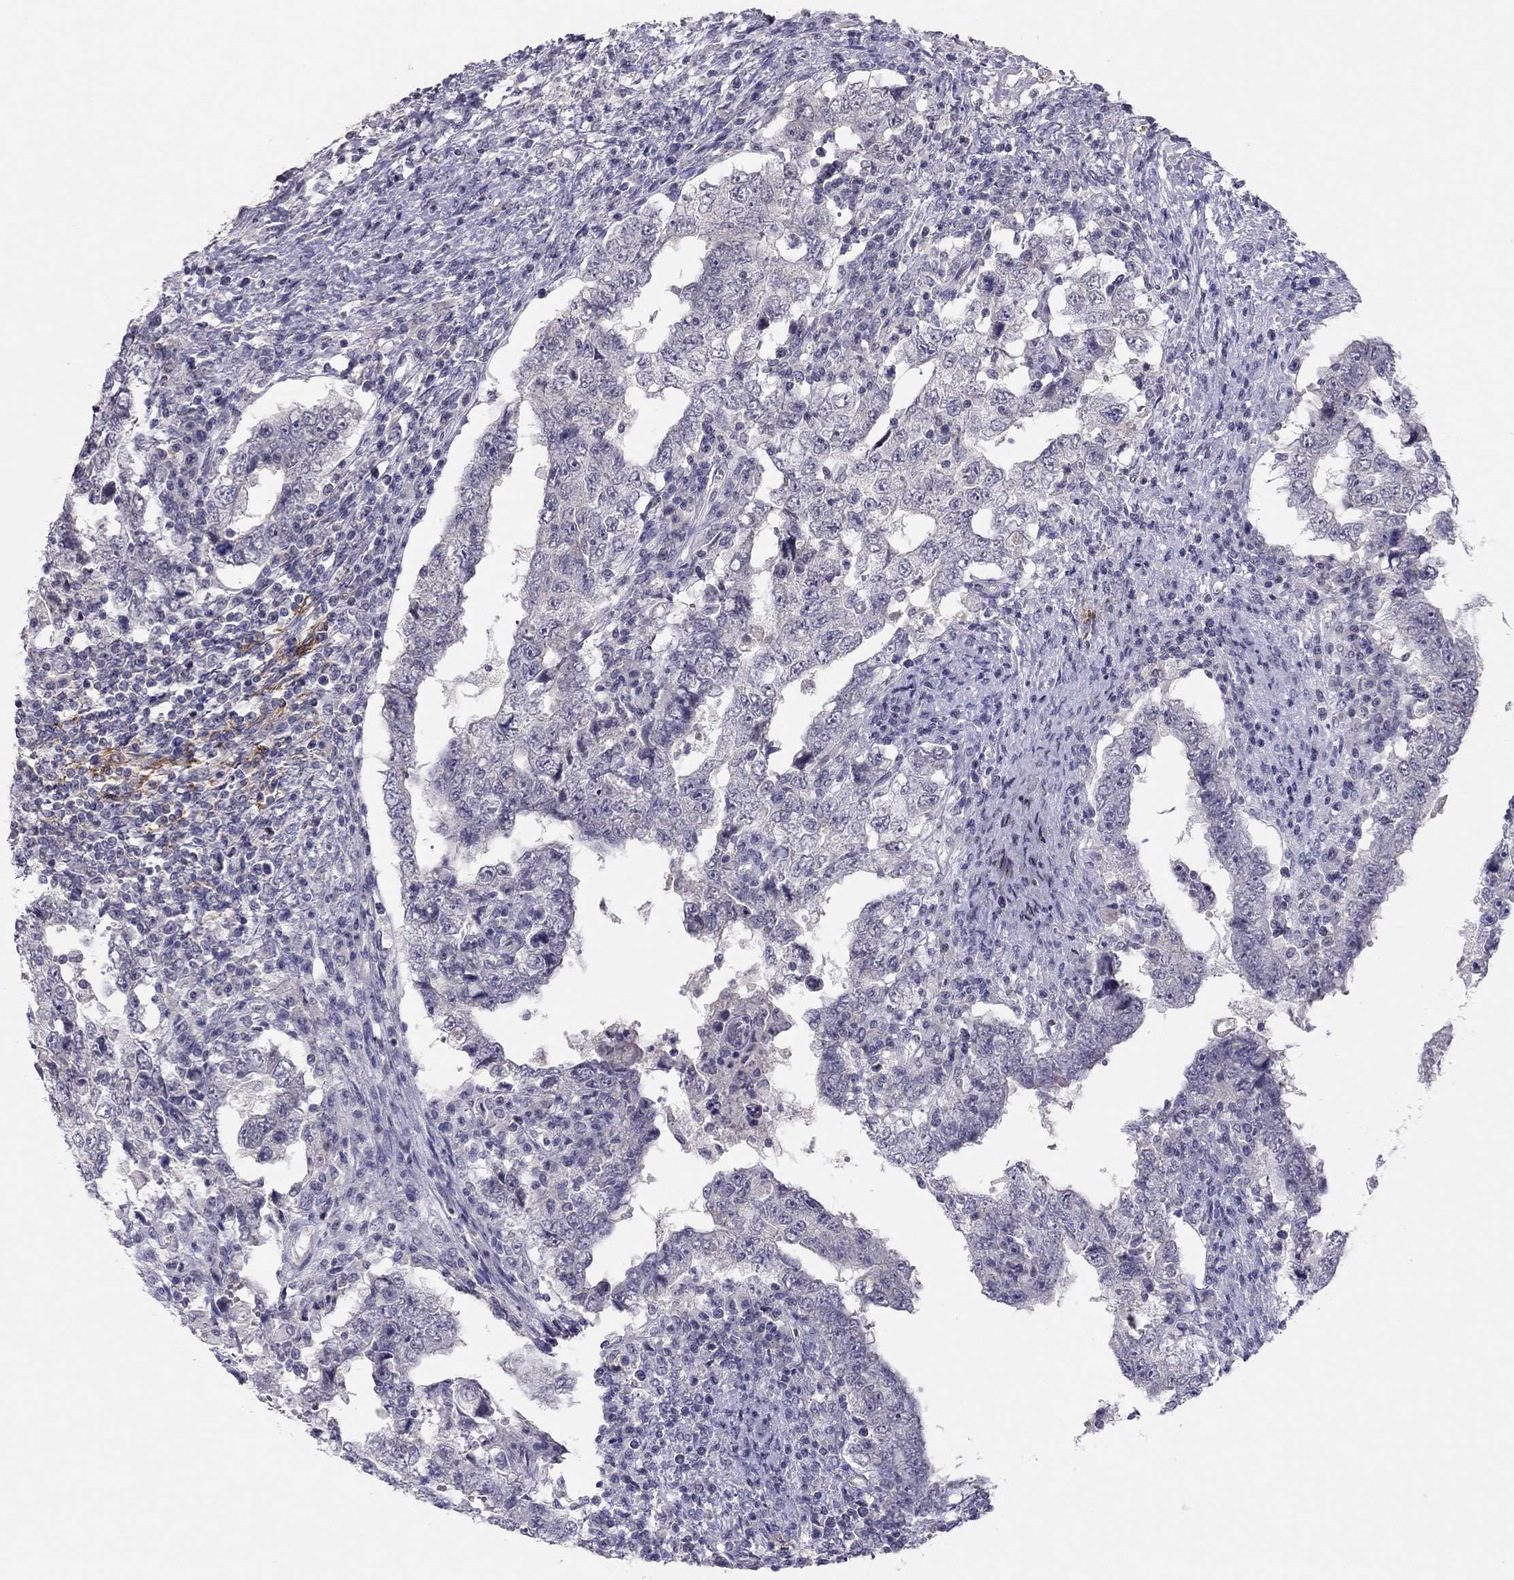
{"staining": {"intensity": "negative", "quantity": "none", "location": "none"}, "tissue": "testis cancer", "cell_type": "Tumor cells", "image_type": "cancer", "snomed": [{"axis": "morphology", "description": "Carcinoma, Embryonal, NOS"}, {"axis": "topography", "description": "Testis"}], "caption": "Immunohistochemical staining of testis cancer (embryonal carcinoma) reveals no significant positivity in tumor cells. (Brightfield microscopy of DAB (3,3'-diaminobenzidine) immunohistochemistry (IHC) at high magnification).", "gene": "ADORA2A", "patient": {"sex": "male", "age": 26}}